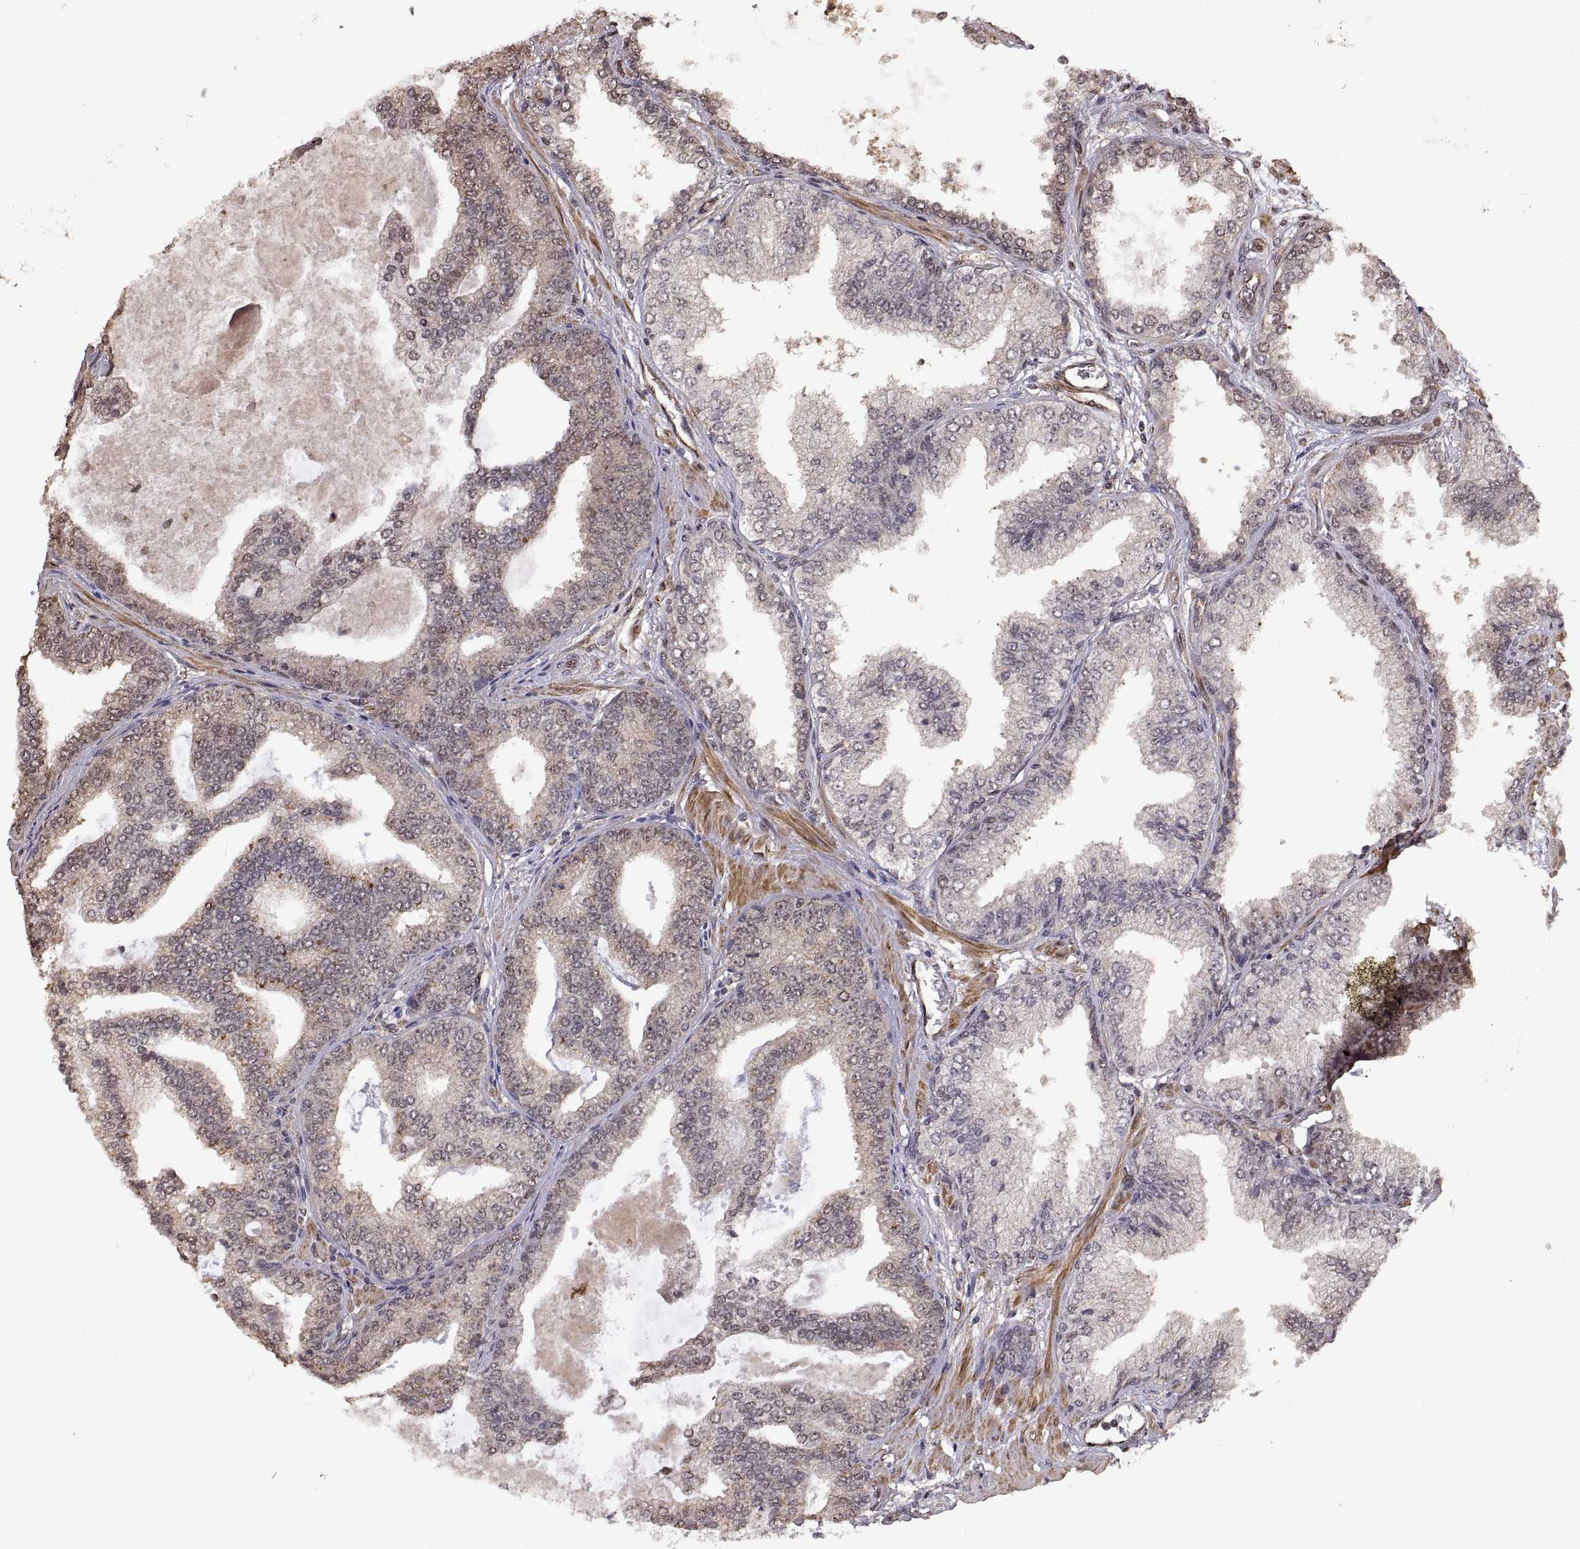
{"staining": {"intensity": "negative", "quantity": "none", "location": "none"}, "tissue": "prostate cancer", "cell_type": "Tumor cells", "image_type": "cancer", "snomed": [{"axis": "morphology", "description": "Adenocarcinoma, NOS"}, {"axis": "topography", "description": "Prostate"}], "caption": "The histopathology image demonstrates no significant expression in tumor cells of prostate cancer (adenocarcinoma).", "gene": "ARRB1", "patient": {"sex": "male", "age": 64}}